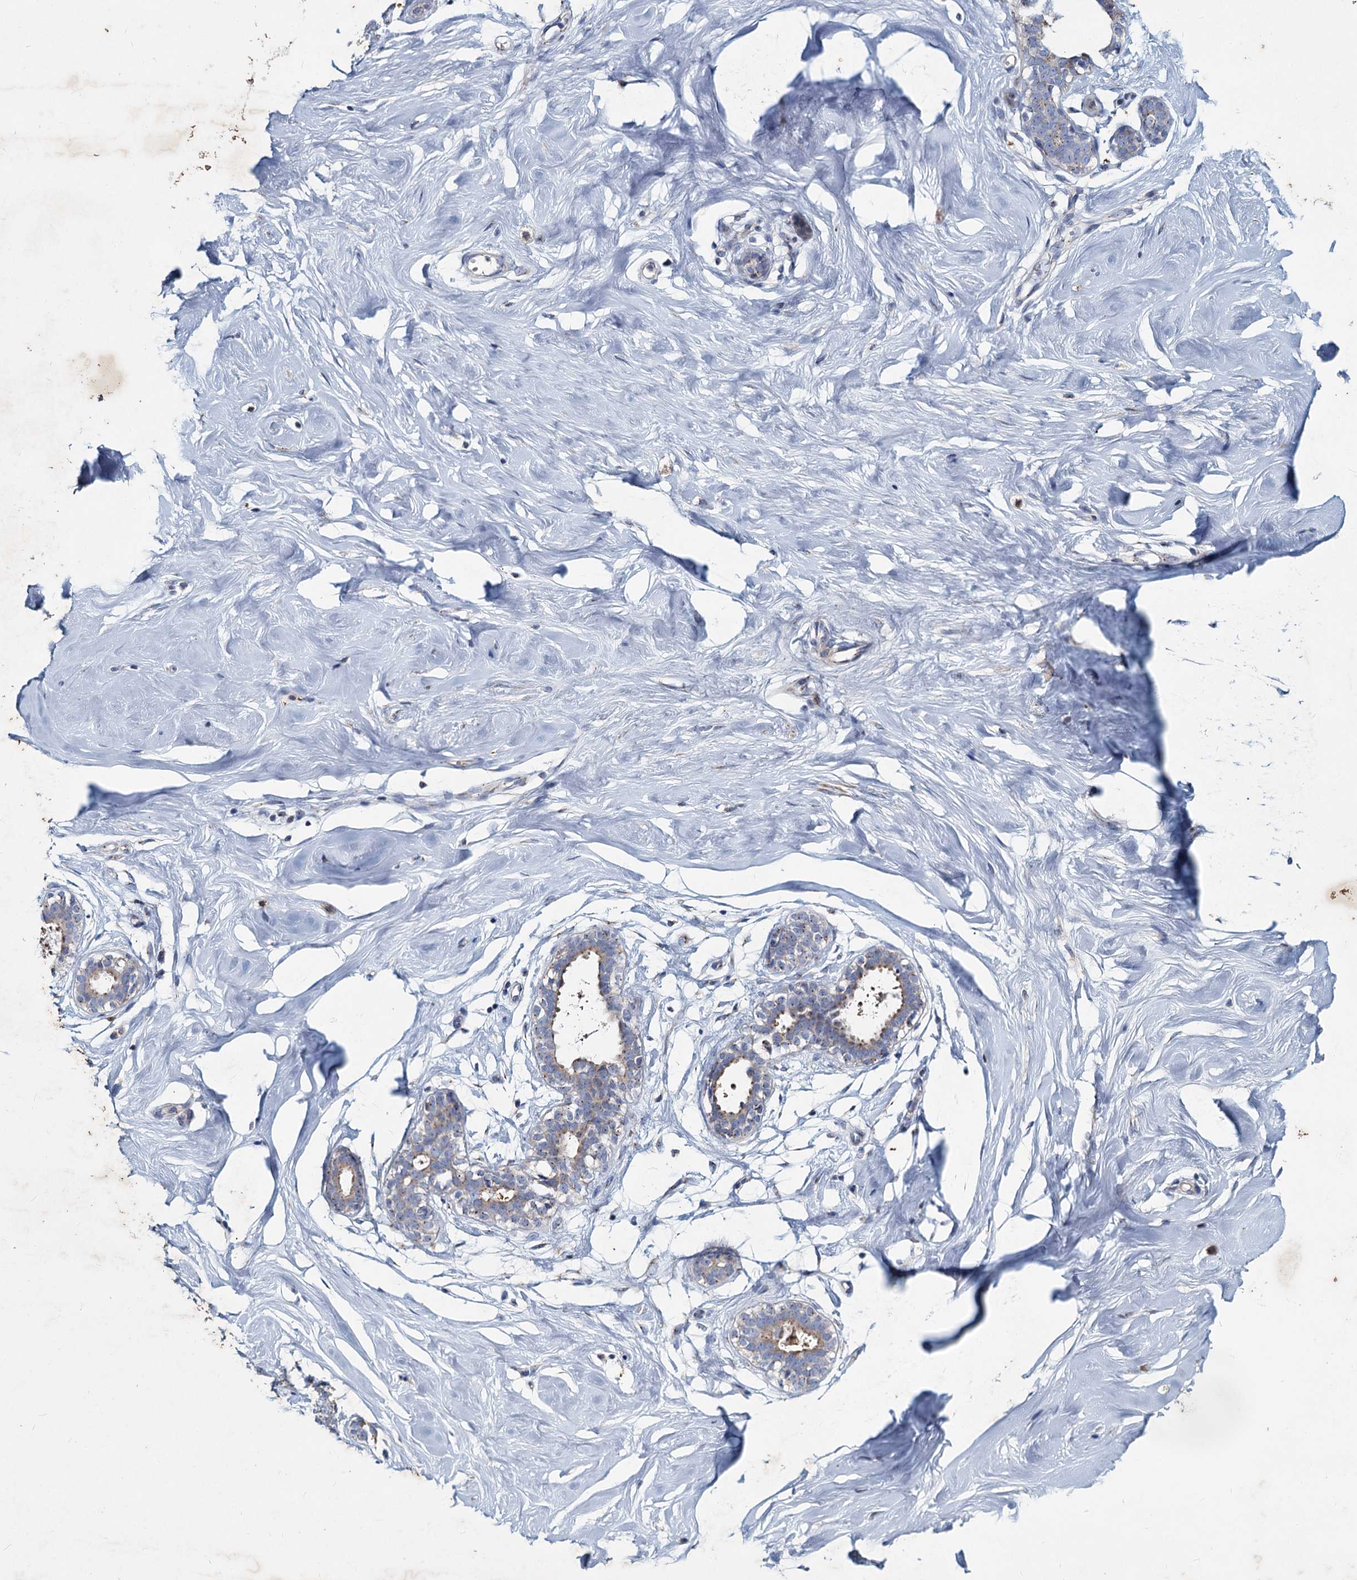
{"staining": {"intensity": "negative", "quantity": "none", "location": "none"}, "tissue": "breast", "cell_type": "Adipocytes", "image_type": "normal", "snomed": [{"axis": "morphology", "description": "Normal tissue, NOS"}, {"axis": "morphology", "description": "Adenoma, NOS"}, {"axis": "topography", "description": "Breast"}], "caption": "Immunohistochemistry of benign human breast reveals no positivity in adipocytes. (Brightfield microscopy of DAB immunohistochemistry at high magnification).", "gene": "AGBL4", "patient": {"sex": "female", "age": 23}}